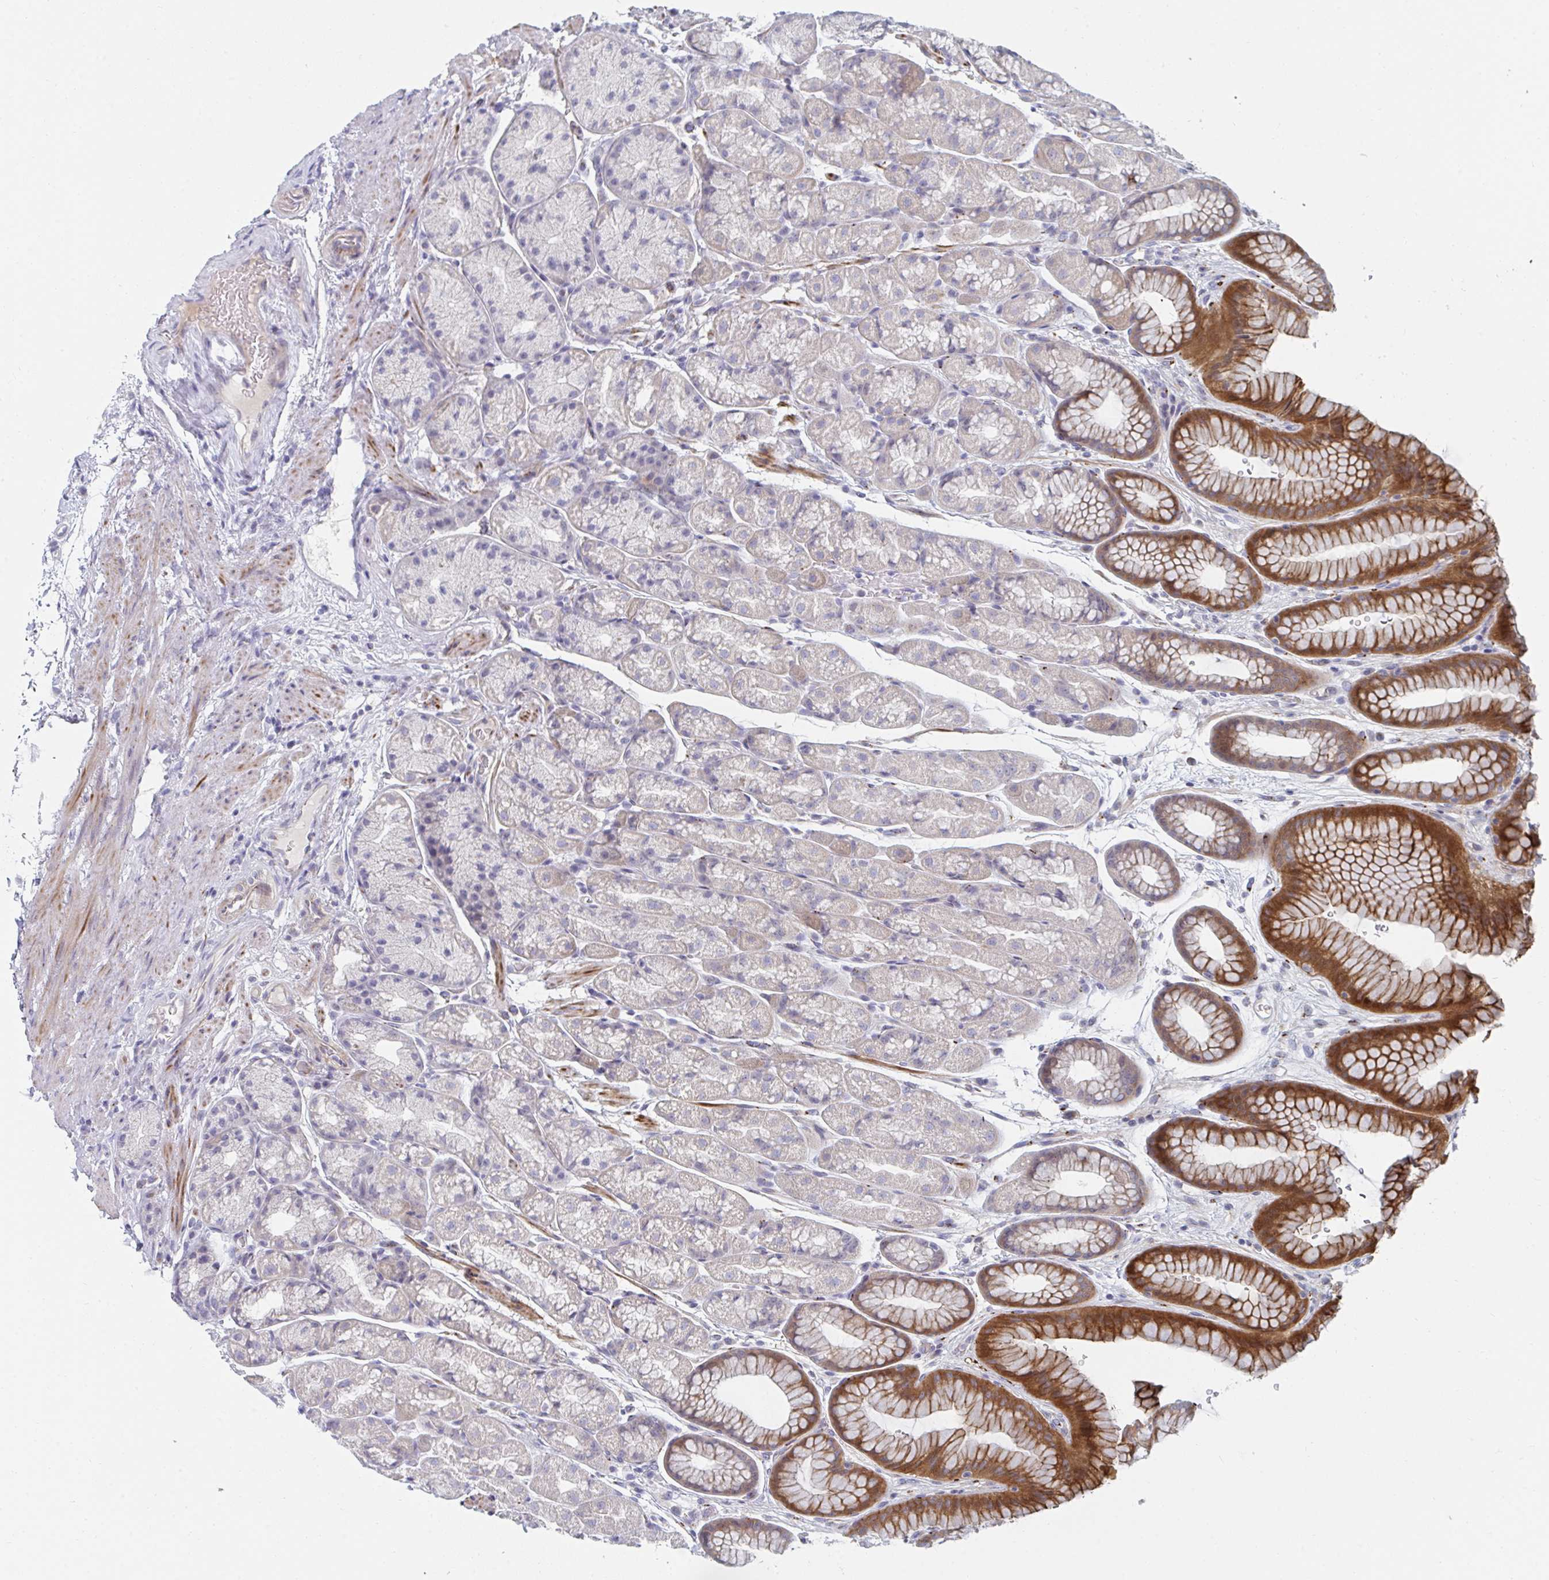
{"staining": {"intensity": "strong", "quantity": "<25%", "location": "cytoplasmic/membranous"}, "tissue": "stomach", "cell_type": "Glandular cells", "image_type": "normal", "snomed": [{"axis": "morphology", "description": "Normal tissue, NOS"}, {"axis": "topography", "description": "Stomach, lower"}], "caption": "Human stomach stained for a protein (brown) displays strong cytoplasmic/membranous positive staining in approximately <25% of glandular cells.", "gene": "PSMG1", "patient": {"sex": "male", "age": 67}}